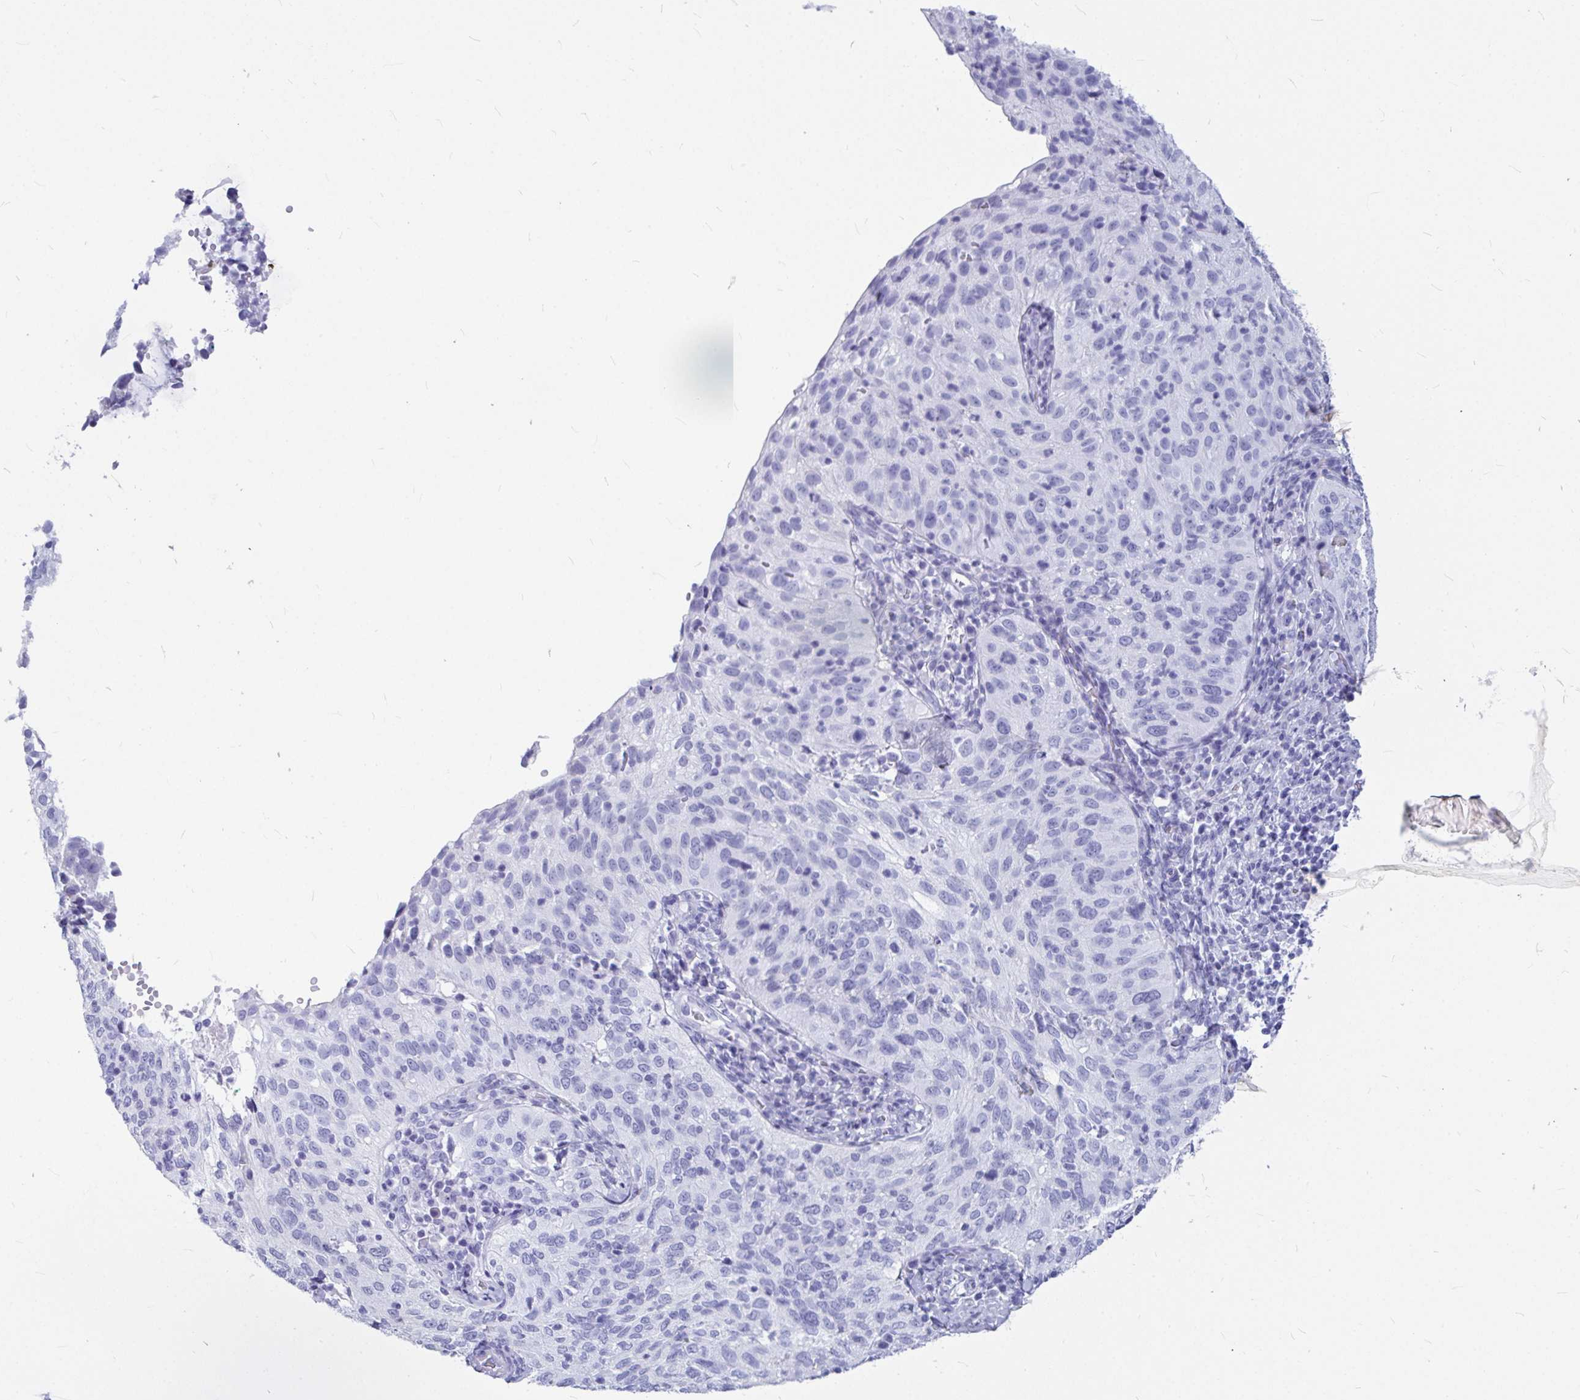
{"staining": {"intensity": "negative", "quantity": "none", "location": "none"}, "tissue": "cervical cancer", "cell_type": "Tumor cells", "image_type": "cancer", "snomed": [{"axis": "morphology", "description": "Squamous cell carcinoma, NOS"}, {"axis": "topography", "description": "Cervix"}], "caption": "IHC of squamous cell carcinoma (cervical) shows no staining in tumor cells.", "gene": "OR5J2", "patient": {"sex": "female", "age": 52}}